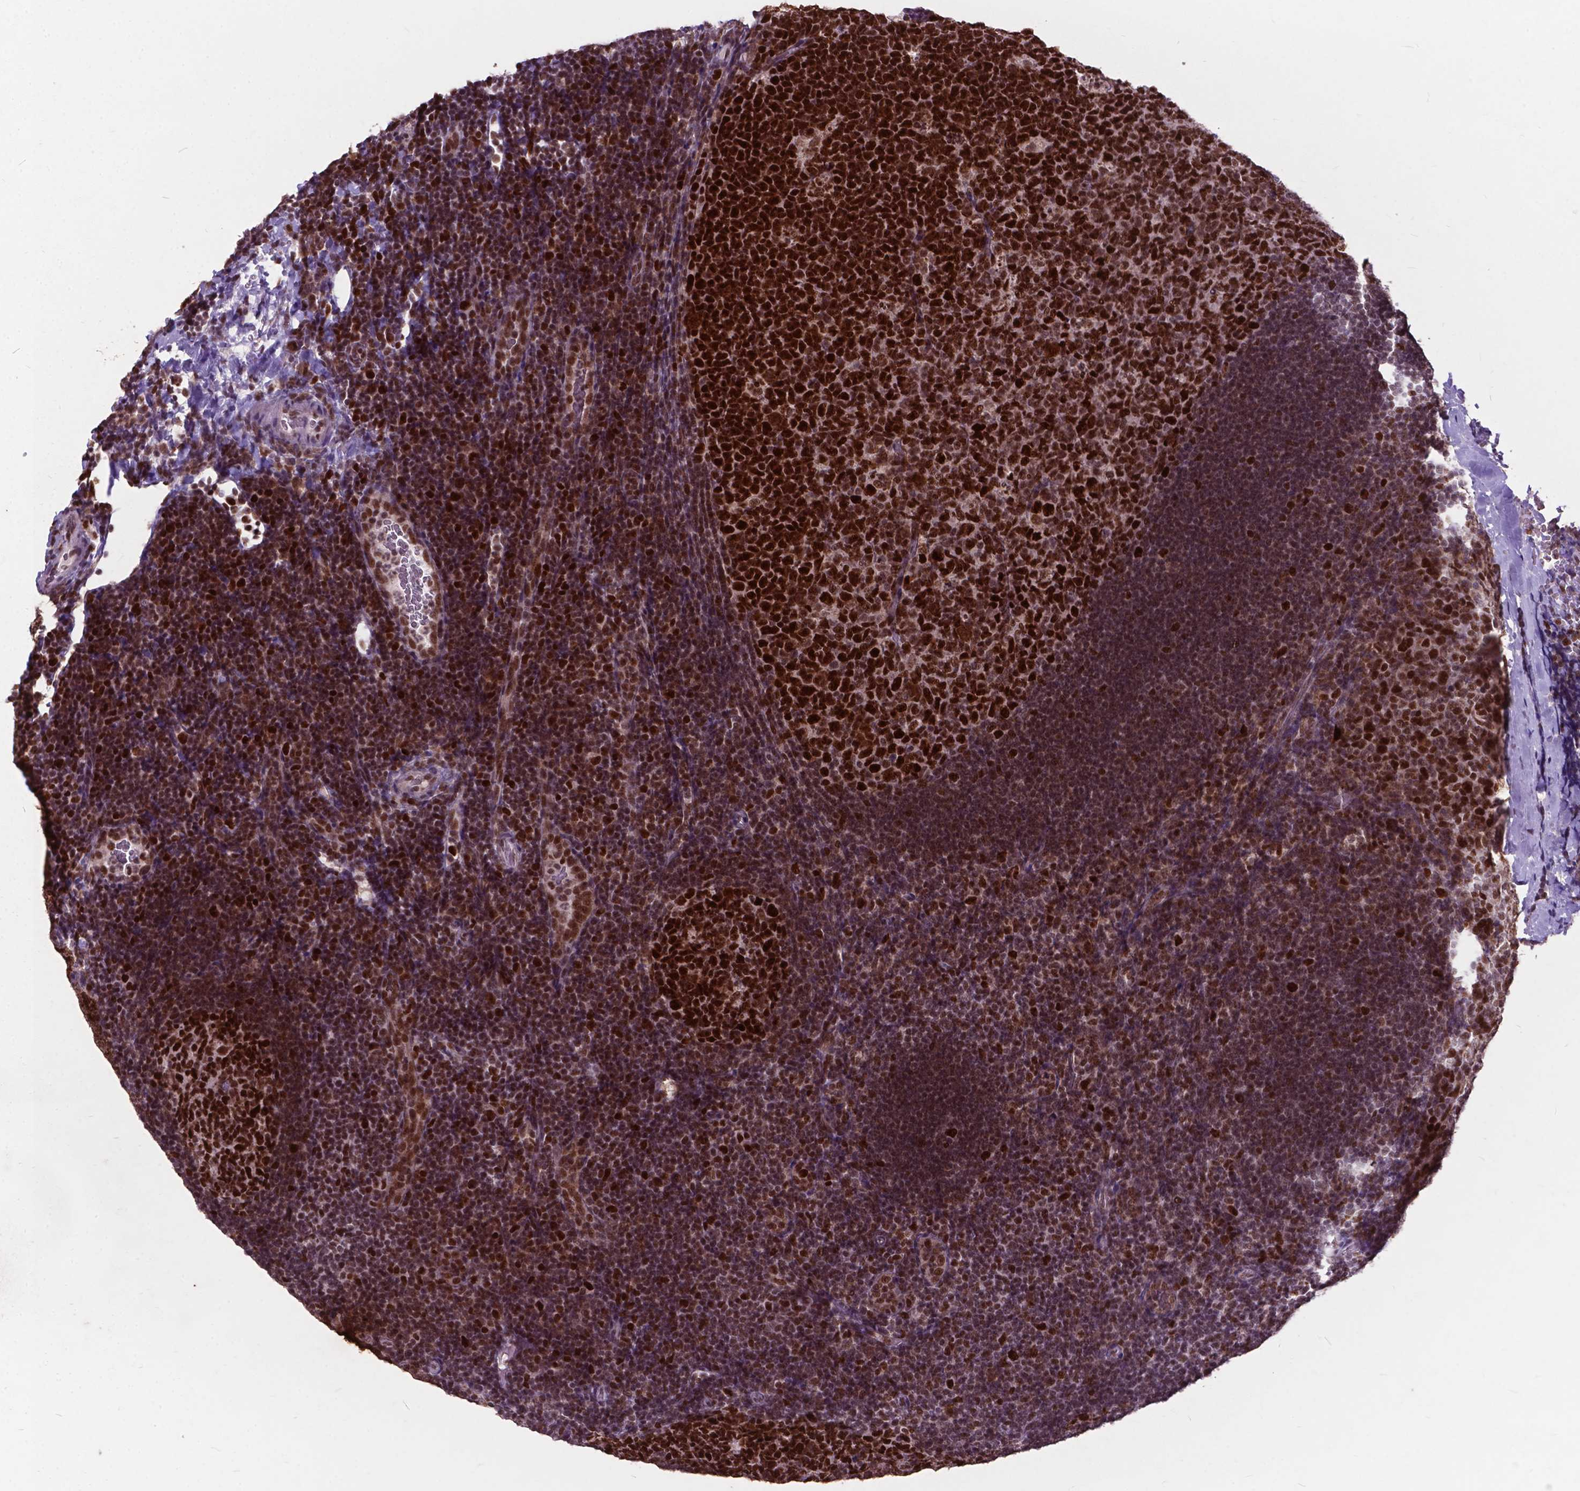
{"staining": {"intensity": "strong", "quantity": ">75%", "location": "nuclear"}, "tissue": "tonsil", "cell_type": "Germinal center cells", "image_type": "normal", "snomed": [{"axis": "morphology", "description": "Normal tissue, NOS"}, {"axis": "topography", "description": "Tonsil"}], "caption": "DAB immunohistochemical staining of normal human tonsil reveals strong nuclear protein expression in about >75% of germinal center cells. (IHC, brightfield microscopy, high magnification).", "gene": "MSH2", "patient": {"sex": "male", "age": 17}}